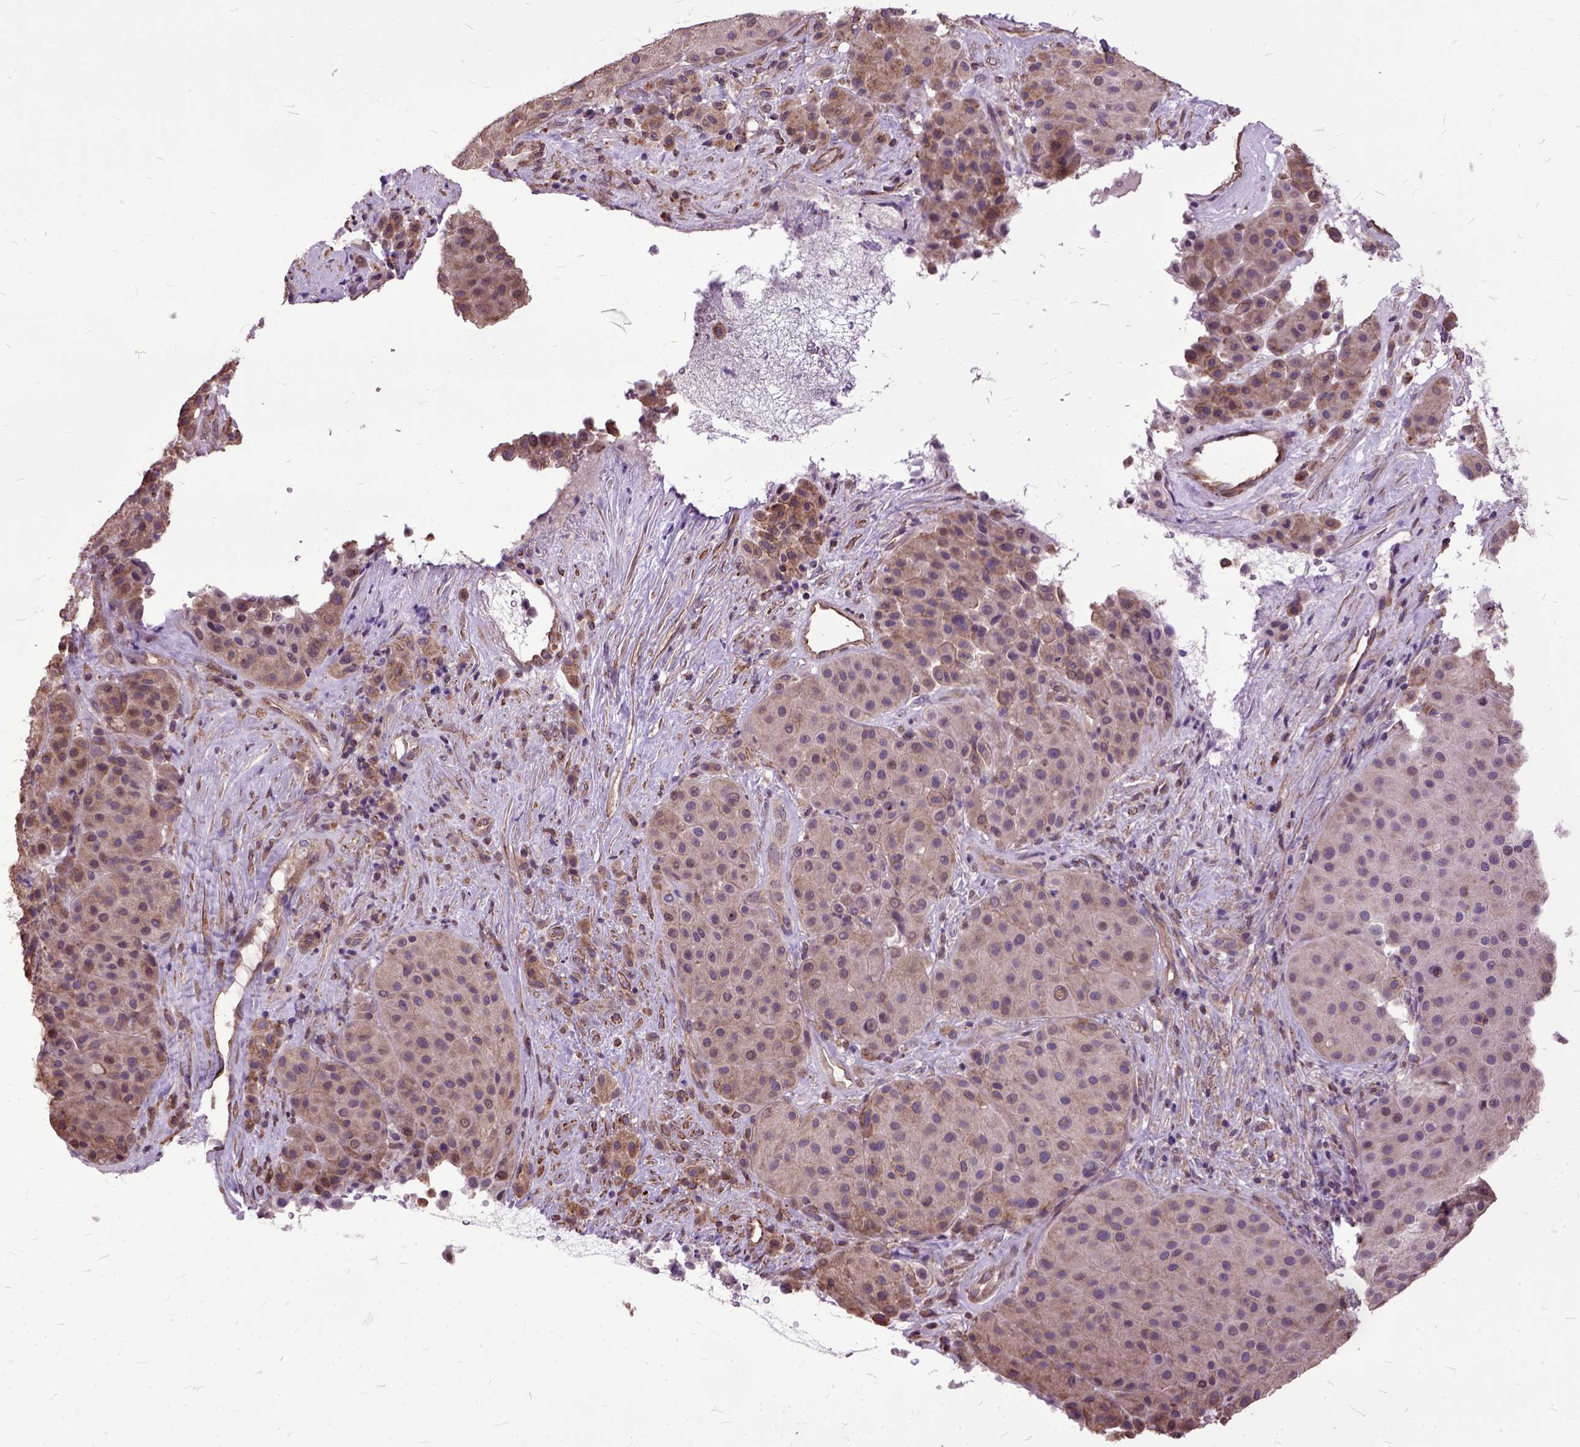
{"staining": {"intensity": "moderate", "quantity": "<25%", "location": "cytoplasmic/membranous"}, "tissue": "melanoma", "cell_type": "Tumor cells", "image_type": "cancer", "snomed": [{"axis": "morphology", "description": "Malignant melanoma, Metastatic site"}, {"axis": "topography", "description": "Smooth muscle"}], "caption": "The image demonstrates a brown stain indicating the presence of a protein in the cytoplasmic/membranous of tumor cells in malignant melanoma (metastatic site). (Stains: DAB in brown, nuclei in blue, Microscopy: brightfield microscopy at high magnification).", "gene": "AREG", "patient": {"sex": "male", "age": 41}}